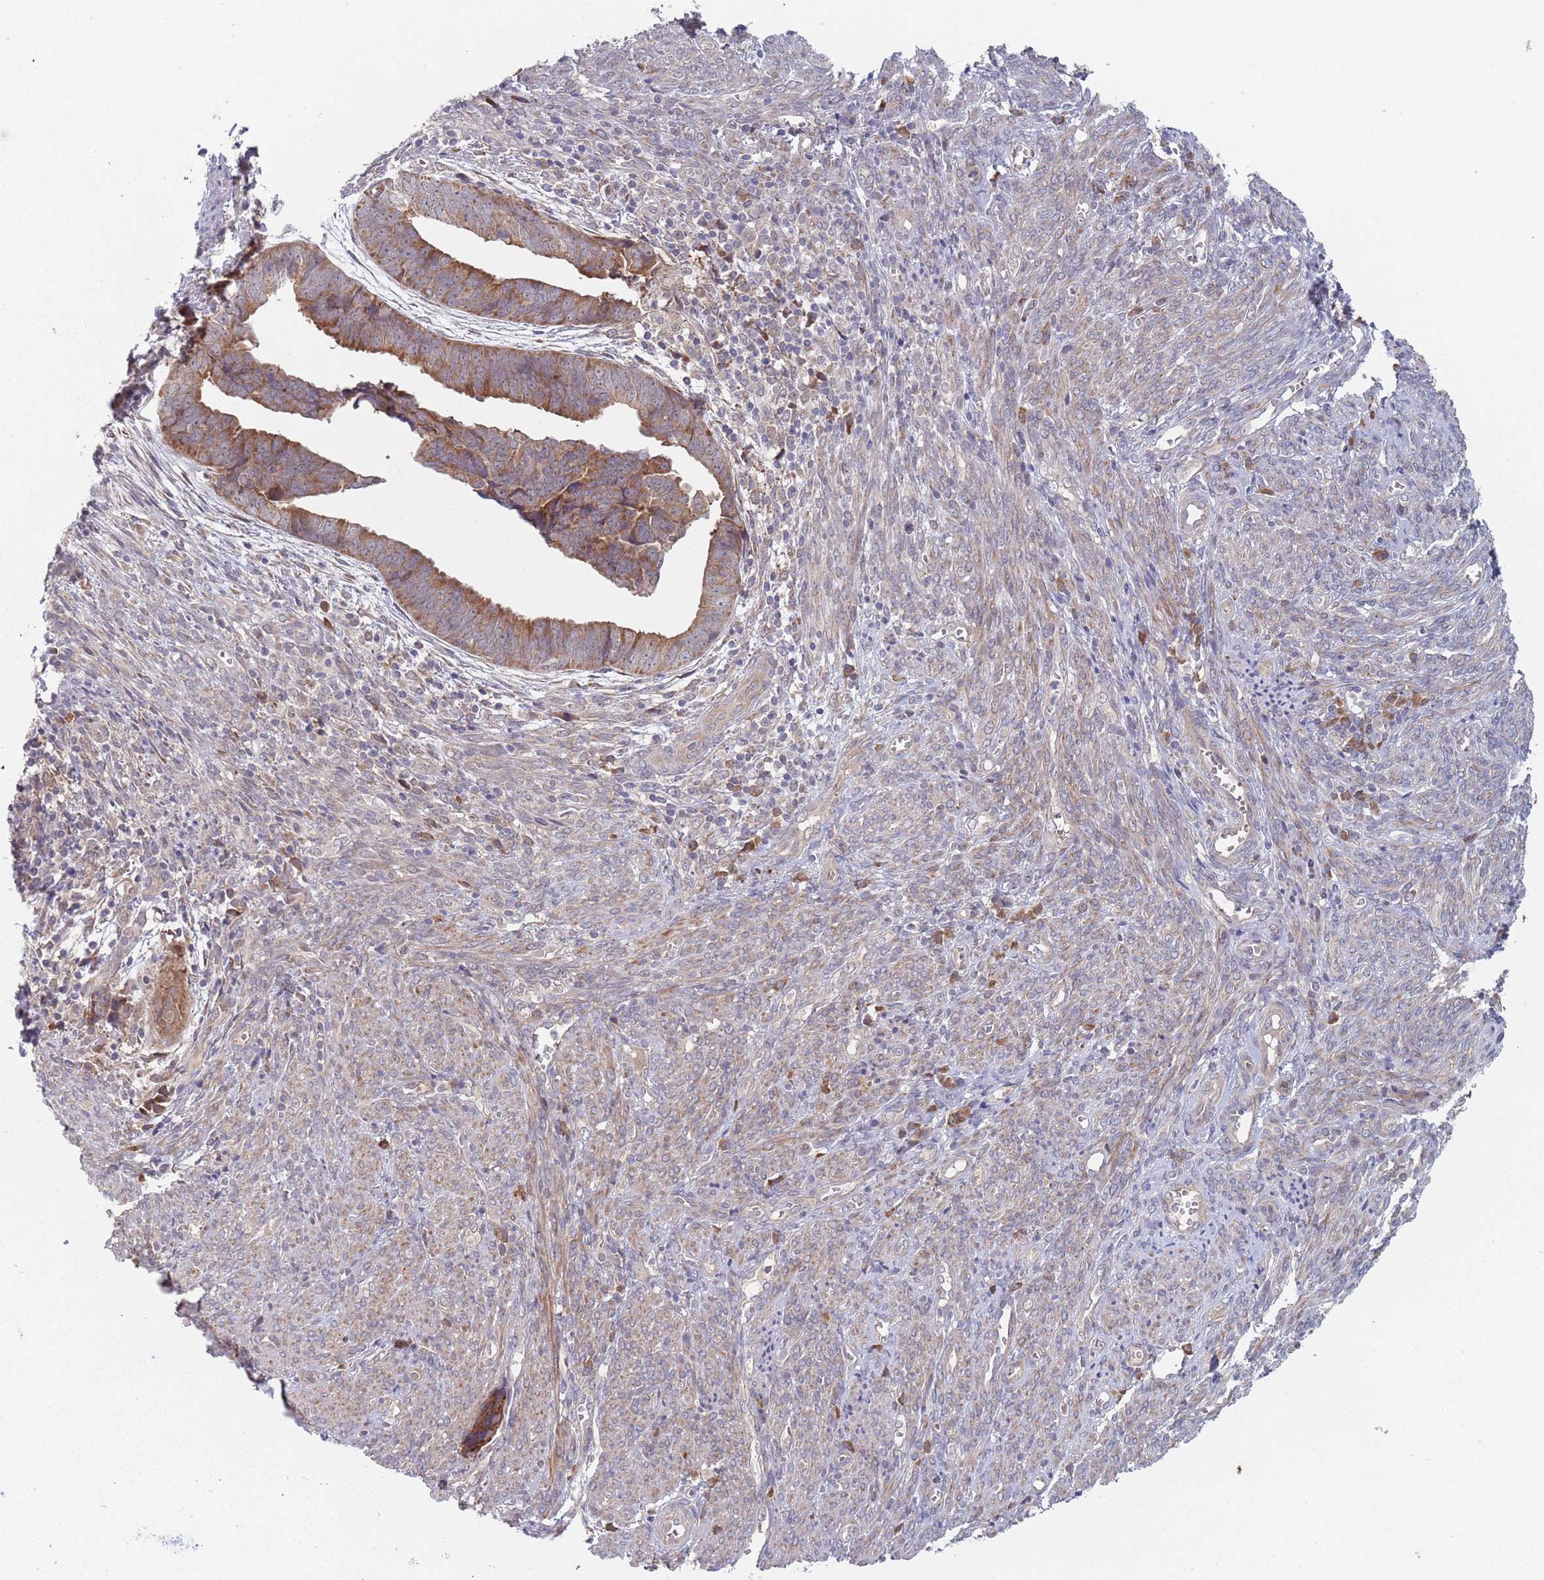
{"staining": {"intensity": "moderate", "quantity": ">75%", "location": "cytoplasmic/membranous"}, "tissue": "endometrial cancer", "cell_type": "Tumor cells", "image_type": "cancer", "snomed": [{"axis": "morphology", "description": "Adenocarcinoma, NOS"}, {"axis": "topography", "description": "Endometrium"}], "caption": "Immunohistochemical staining of adenocarcinoma (endometrial) exhibits moderate cytoplasmic/membranous protein expression in approximately >75% of tumor cells. Using DAB (3,3'-diaminobenzidine) (brown) and hematoxylin (blue) stains, captured at high magnification using brightfield microscopy.", "gene": "ZNF140", "patient": {"sex": "female", "age": 75}}